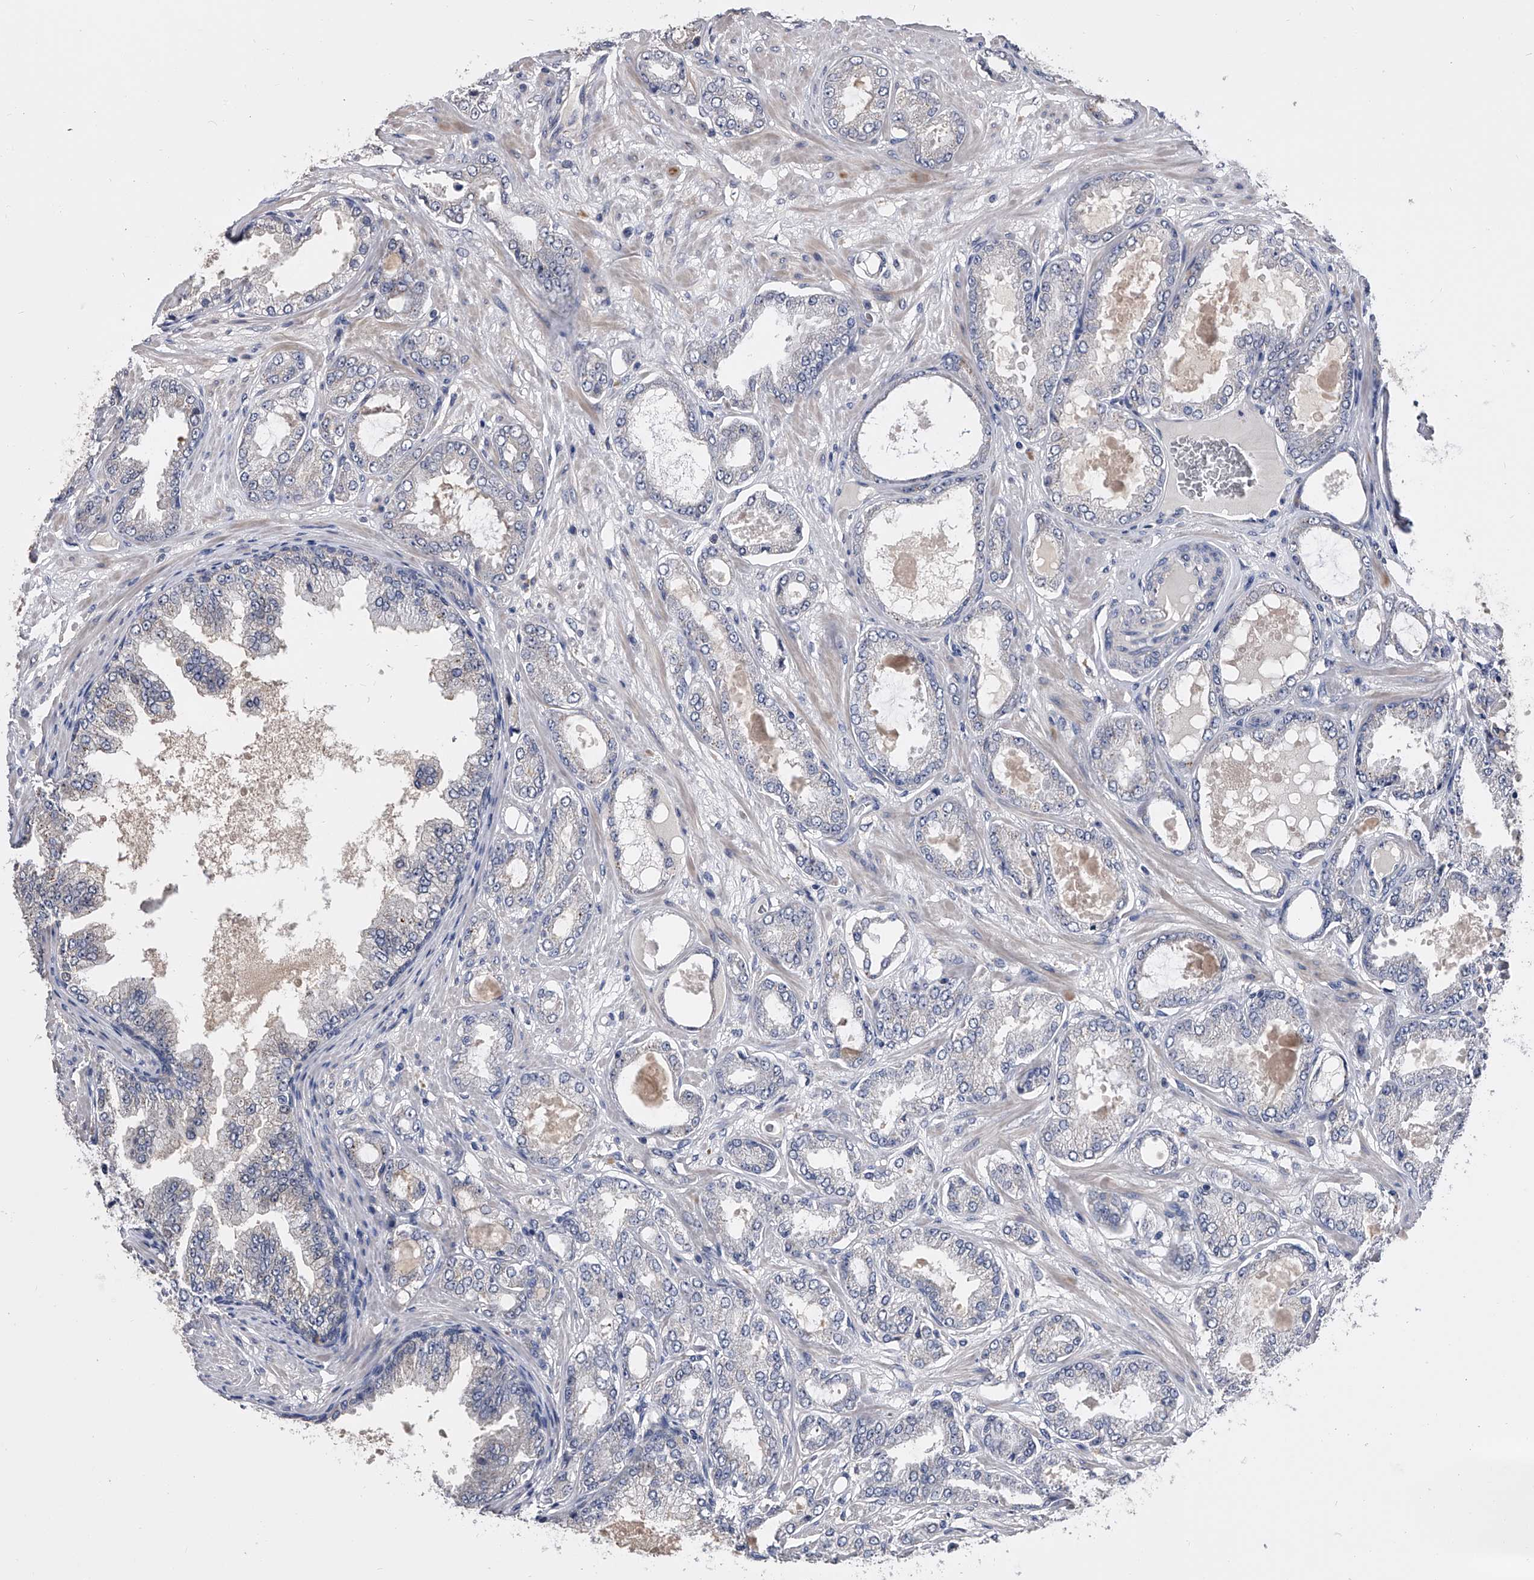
{"staining": {"intensity": "negative", "quantity": "none", "location": "none"}, "tissue": "prostate cancer", "cell_type": "Tumor cells", "image_type": "cancer", "snomed": [{"axis": "morphology", "description": "Adenocarcinoma, Low grade"}, {"axis": "topography", "description": "Prostate"}], "caption": "This is an IHC image of human prostate low-grade adenocarcinoma. There is no expression in tumor cells.", "gene": "EFCAB7", "patient": {"sex": "male", "age": 63}}